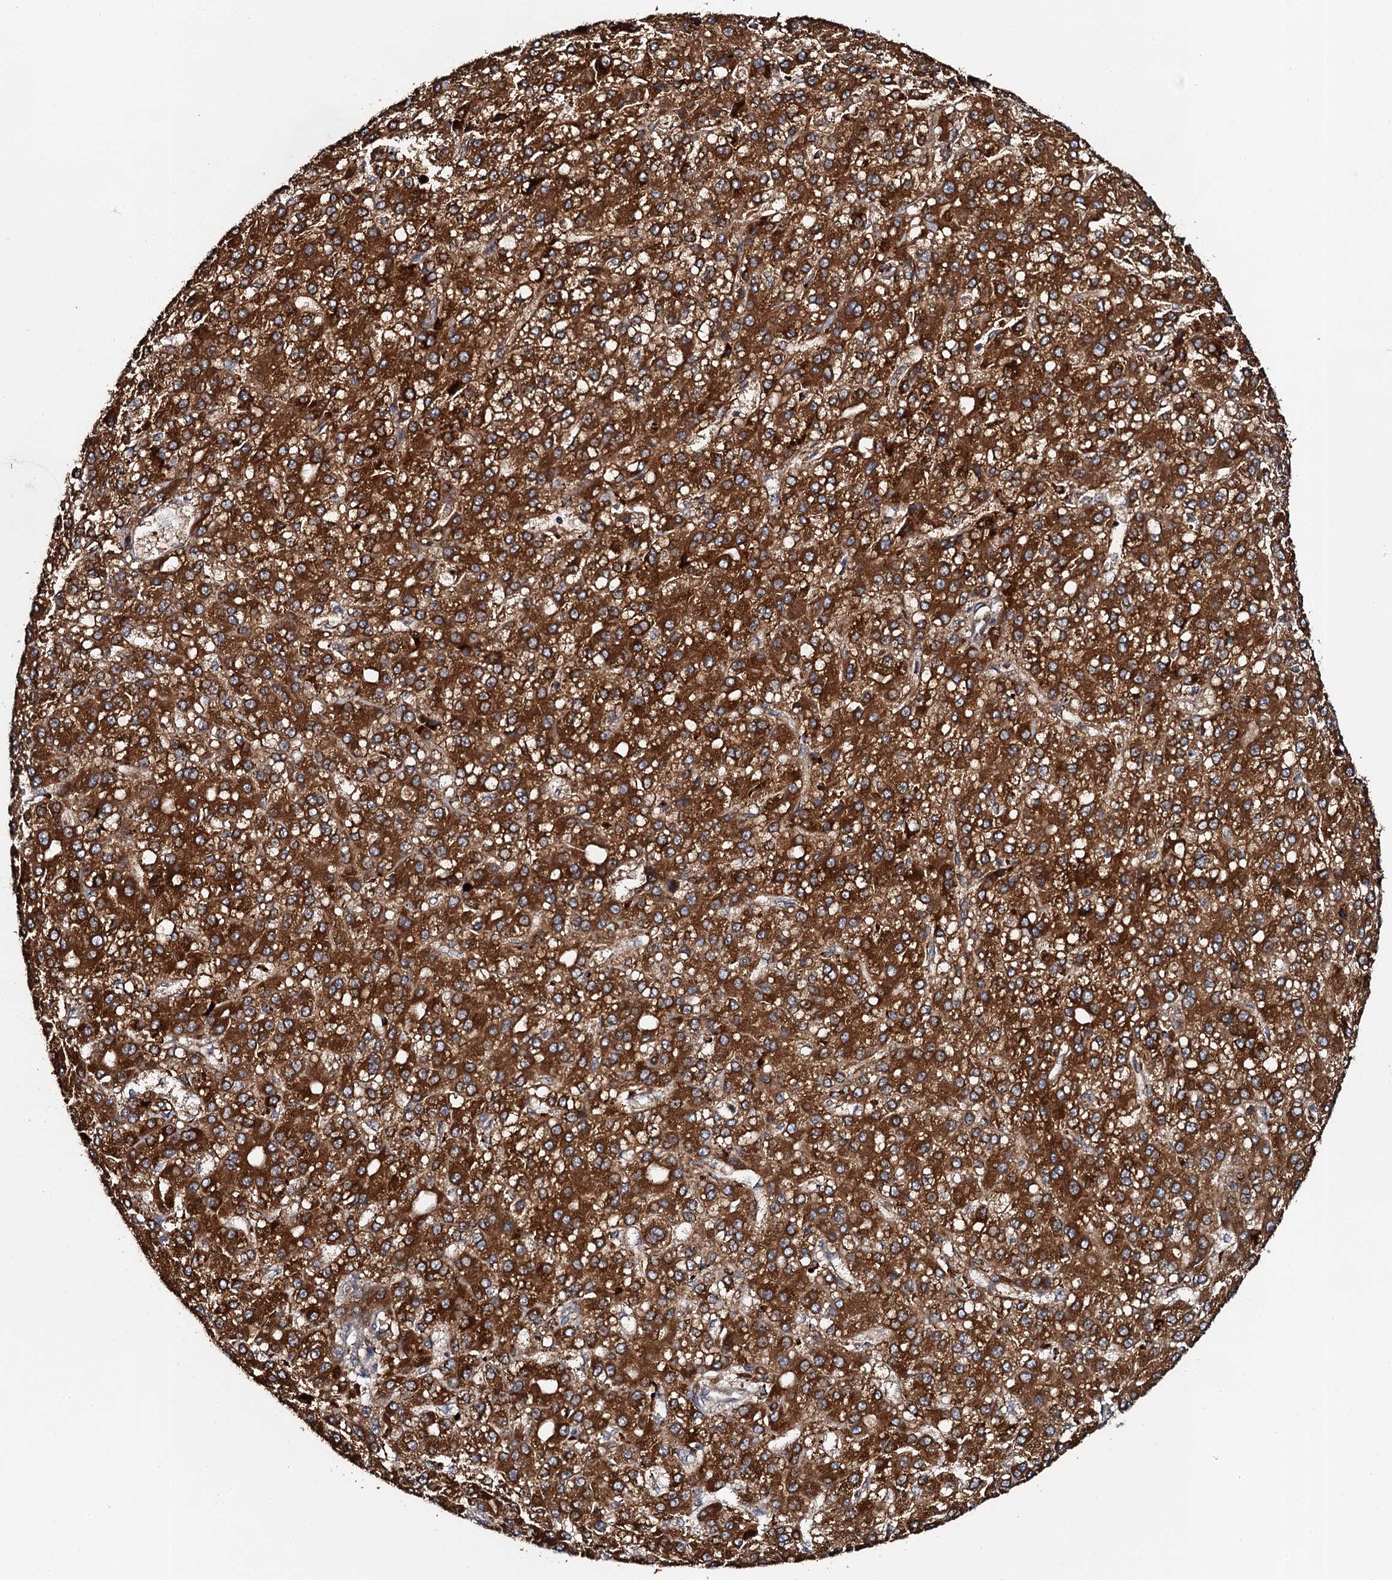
{"staining": {"intensity": "strong", "quantity": ">75%", "location": "cytoplasmic/membranous"}, "tissue": "liver cancer", "cell_type": "Tumor cells", "image_type": "cancer", "snomed": [{"axis": "morphology", "description": "Carcinoma, Hepatocellular, NOS"}, {"axis": "topography", "description": "Liver"}], "caption": "Liver cancer stained with immunohistochemistry reveals strong cytoplasmic/membranous expression in approximately >75% of tumor cells. (DAB = brown stain, brightfield microscopy at high magnification).", "gene": "GLCE", "patient": {"sex": "male", "age": 67}}